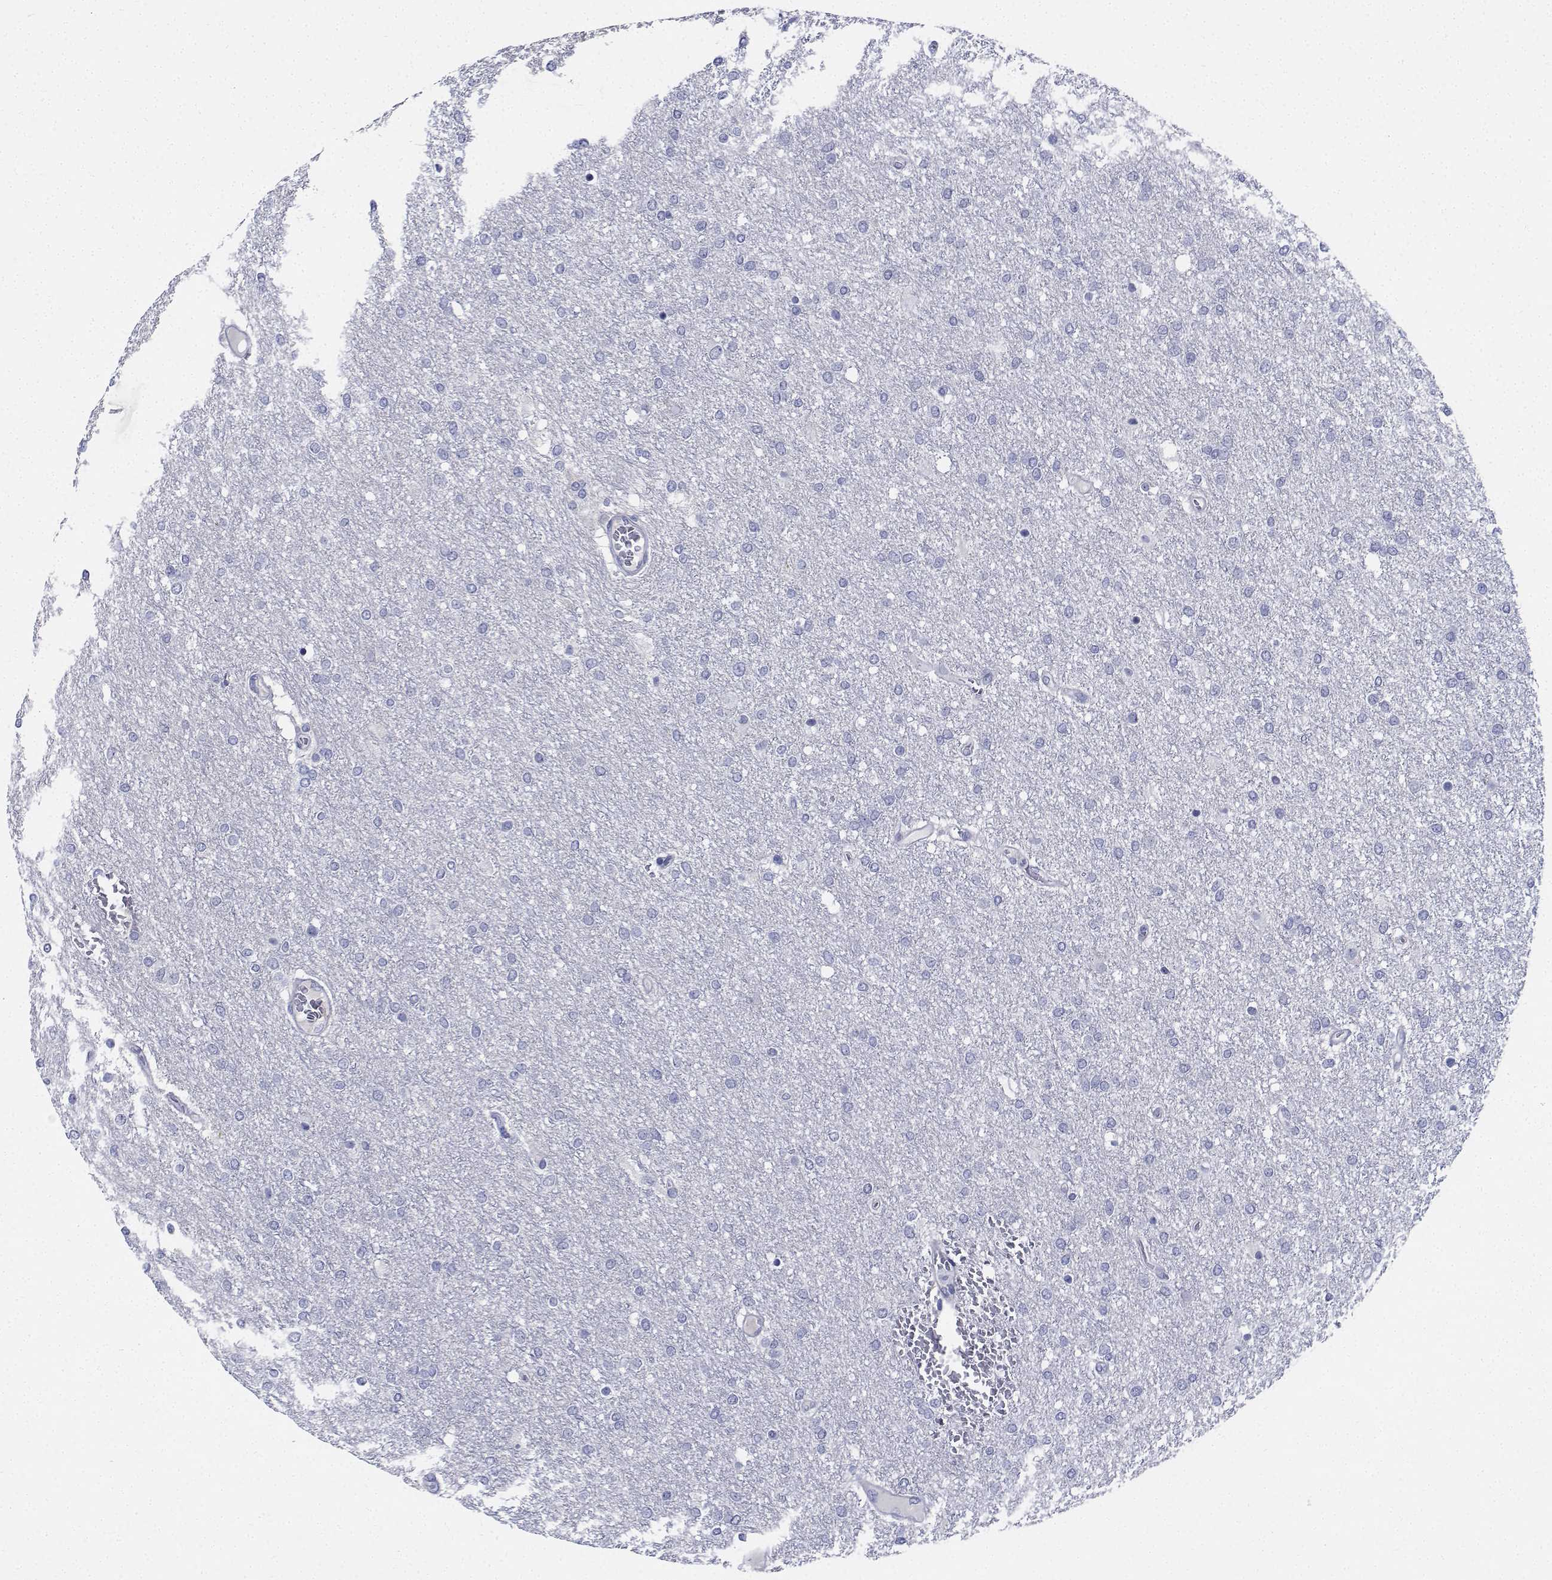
{"staining": {"intensity": "negative", "quantity": "none", "location": "none"}, "tissue": "glioma", "cell_type": "Tumor cells", "image_type": "cancer", "snomed": [{"axis": "morphology", "description": "Glioma, malignant, High grade"}, {"axis": "topography", "description": "Brain"}], "caption": "Tumor cells show no significant protein positivity in glioma. (Stains: DAB IHC with hematoxylin counter stain, Microscopy: brightfield microscopy at high magnification).", "gene": "PLXNA4", "patient": {"sex": "female", "age": 61}}